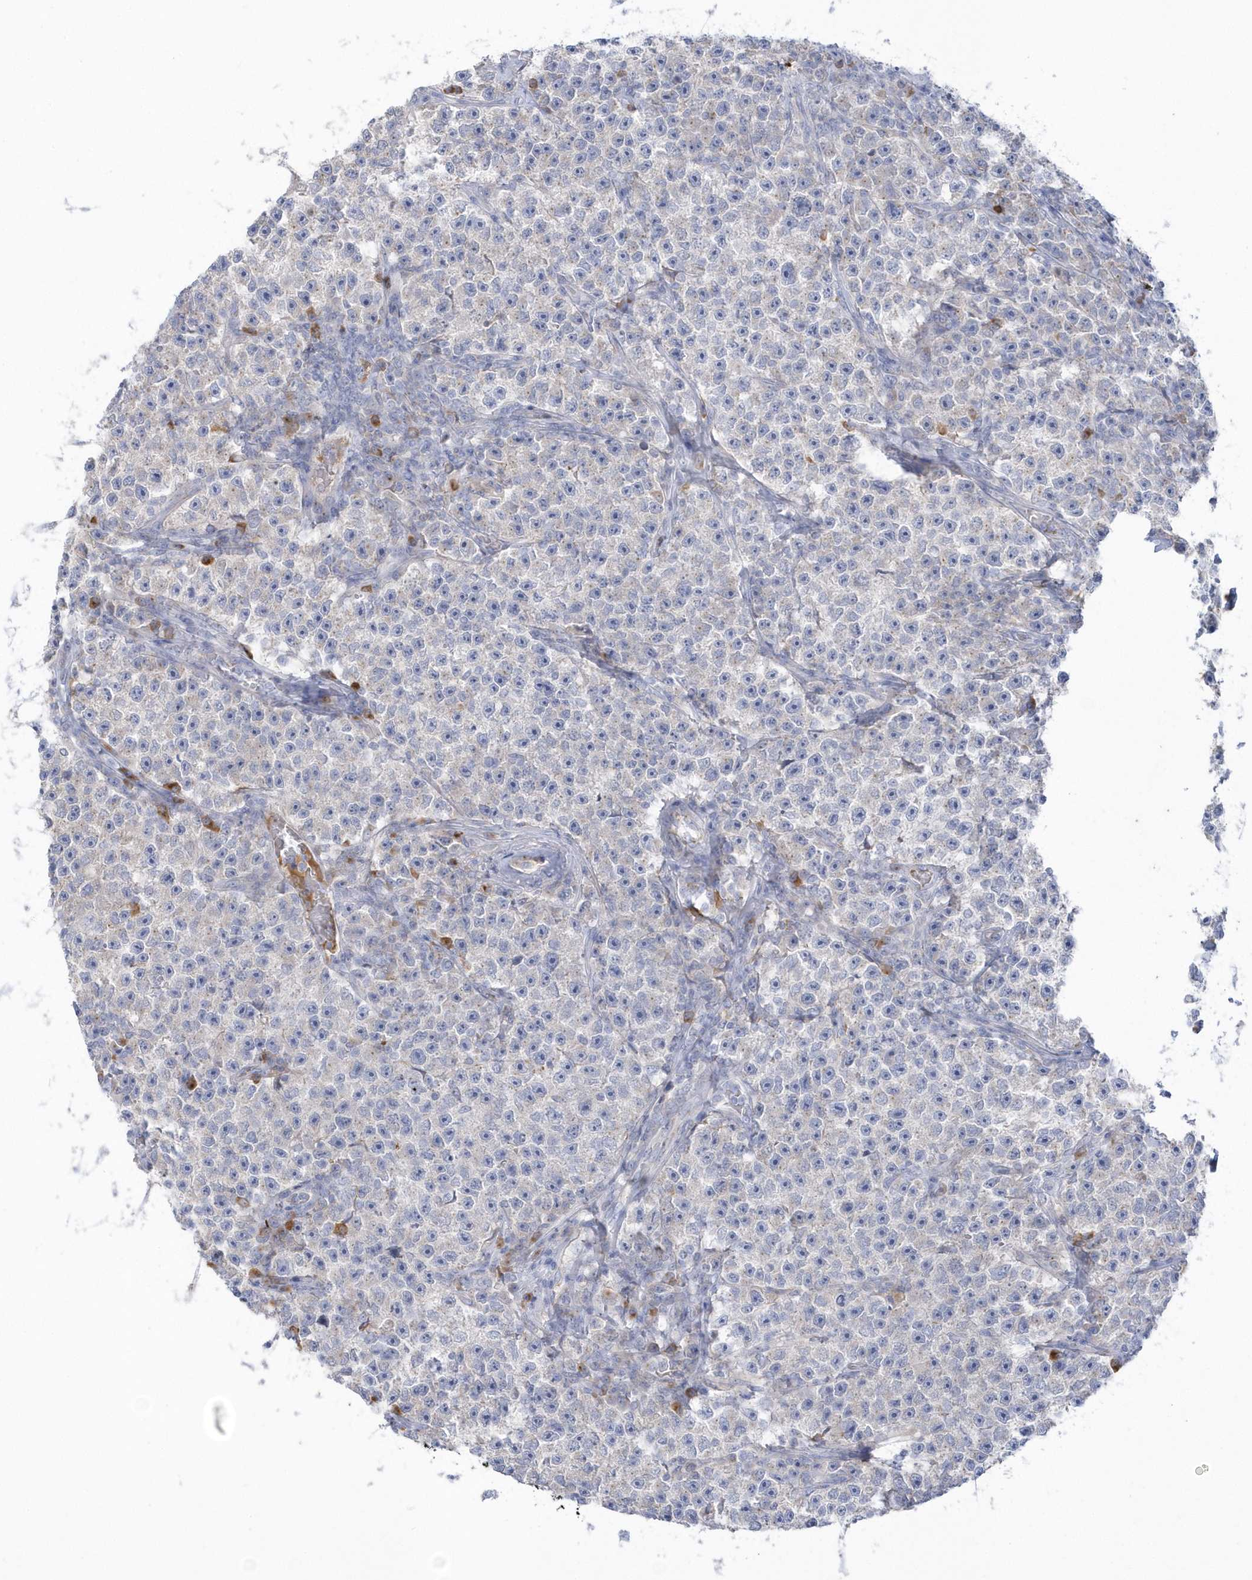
{"staining": {"intensity": "negative", "quantity": "none", "location": "none"}, "tissue": "testis cancer", "cell_type": "Tumor cells", "image_type": "cancer", "snomed": [{"axis": "morphology", "description": "Seminoma, NOS"}, {"axis": "topography", "description": "Testis"}], "caption": "An immunohistochemistry (IHC) micrograph of testis cancer (seminoma) is shown. There is no staining in tumor cells of testis cancer (seminoma).", "gene": "SEMA3D", "patient": {"sex": "male", "age": 22}}